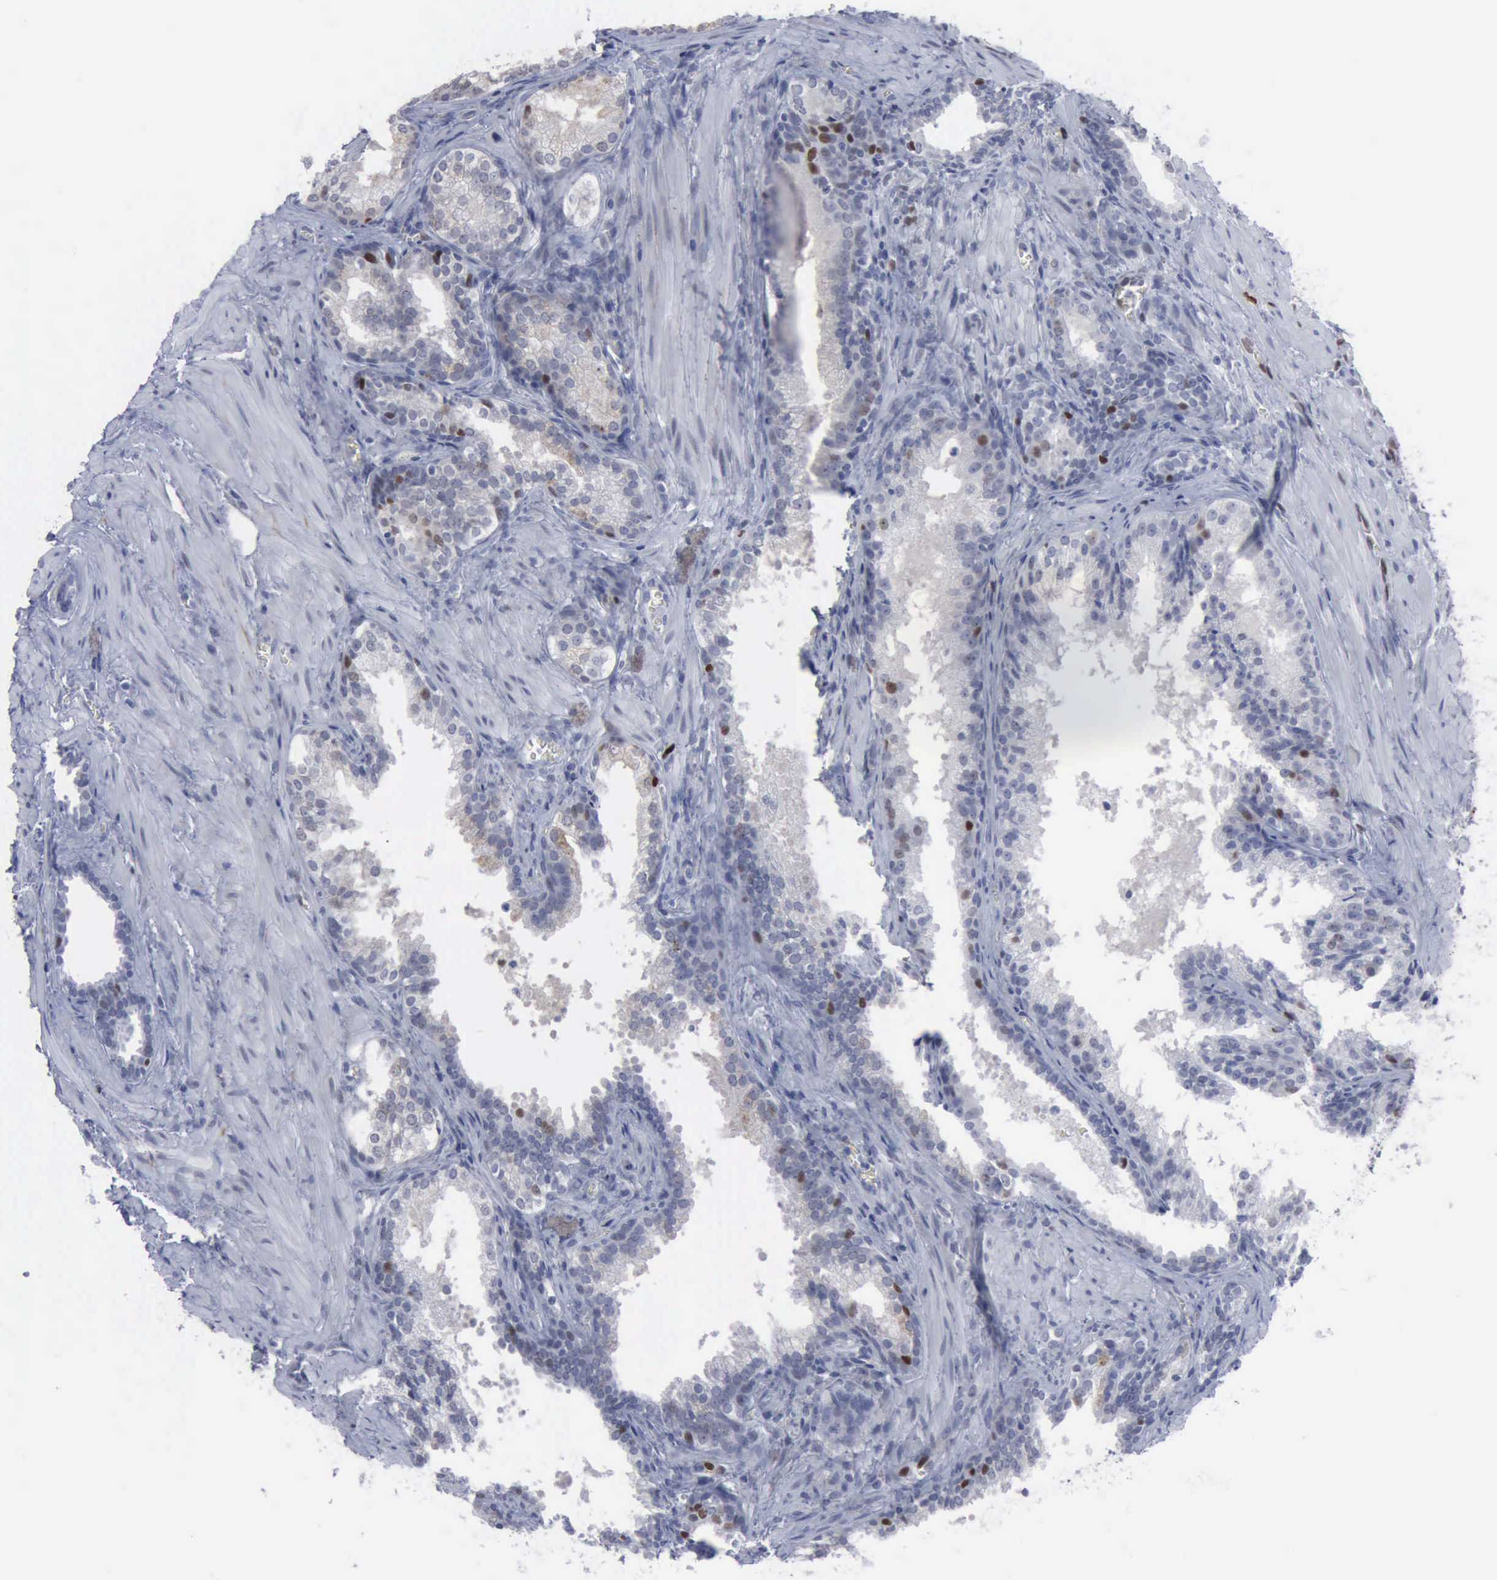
{"staining": {"intensity": "strong", "quantity": "<25%", "location": "cytoplasmic/membranous"}, "tissue": "prostate cancer", "cell_type": "Tumor cells", "image_type": "cancer", "snomed": [{"axis": "morphology", "description": "Adenocarcinoma, Medium grade"}, {"axis": "topography", "description": "Prostate"}], "caption": "Immunohistochemical staining of human medium-grade adenocarcinoma (prostate) demonstrates strong cytoplasmic/membranous protein positivity in about <25% of tumor cells. The protein is stained brown, and the nuclei are stained in blue (DAB (3,3'-diaminobenzidine) IHC with brightfield microscopy, high magnification).", "gene": "MCM5", "patient": {"sex": "male", "age": 64}}